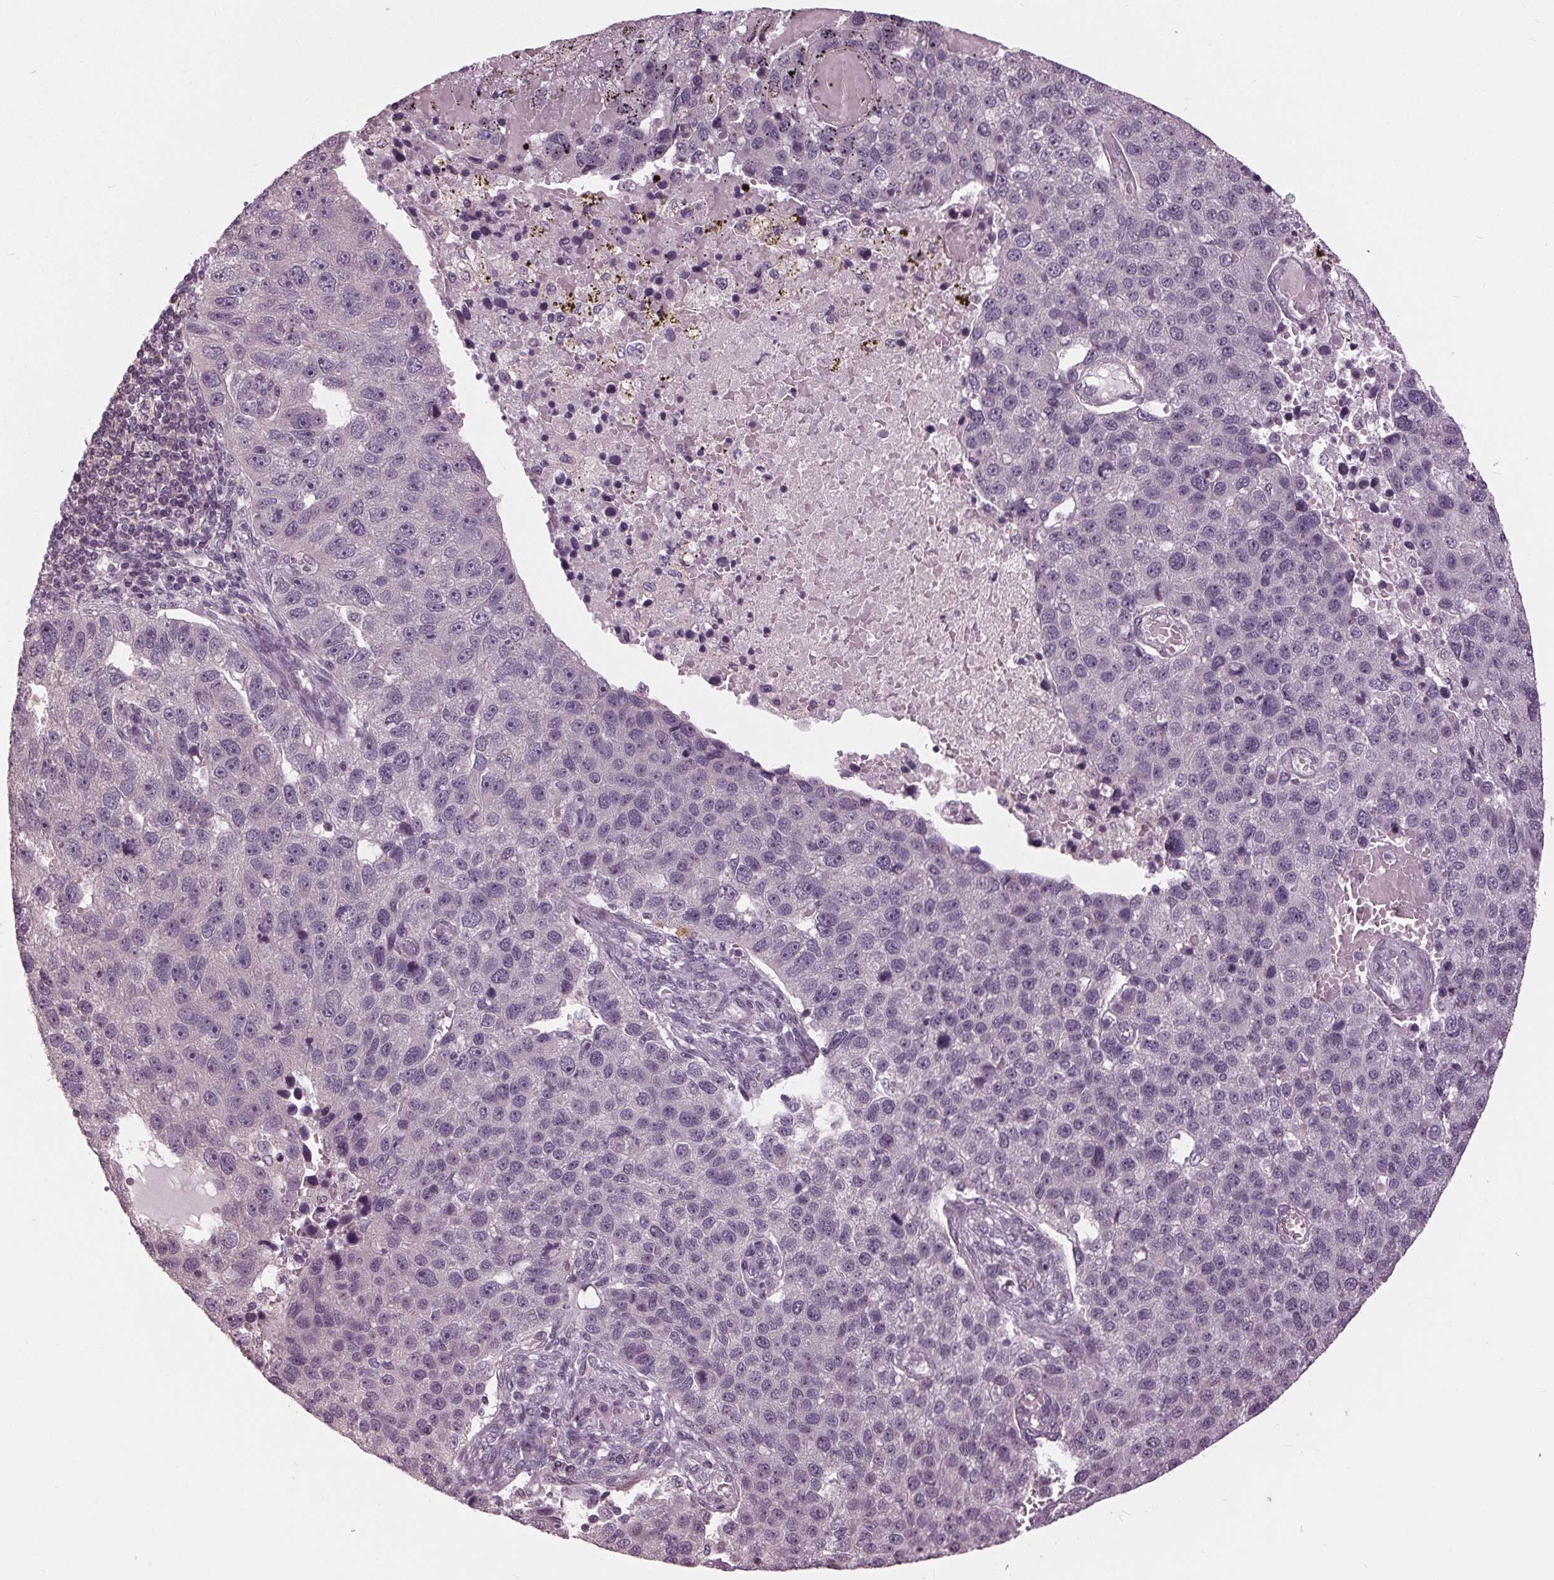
{"staining": {"intensity": "negative", "quantity": "none", "location": "none"}, "tissue": "pancreatic cancer", "cell_type": "Tumor cells", "image_type": "cancer", "snomed": [{"axis": "morphology", "description": "Adenocarcinoma, NOS"}, {"axis": "topography", "description": "Pancreas"}], "caption": "Photomicrograph shows no significant protein positivity in tumor cells of adenocarcinoma (pancreatic).", "gene": "SIGLEC6", "patient": {"sex": "female", "age": 61}}